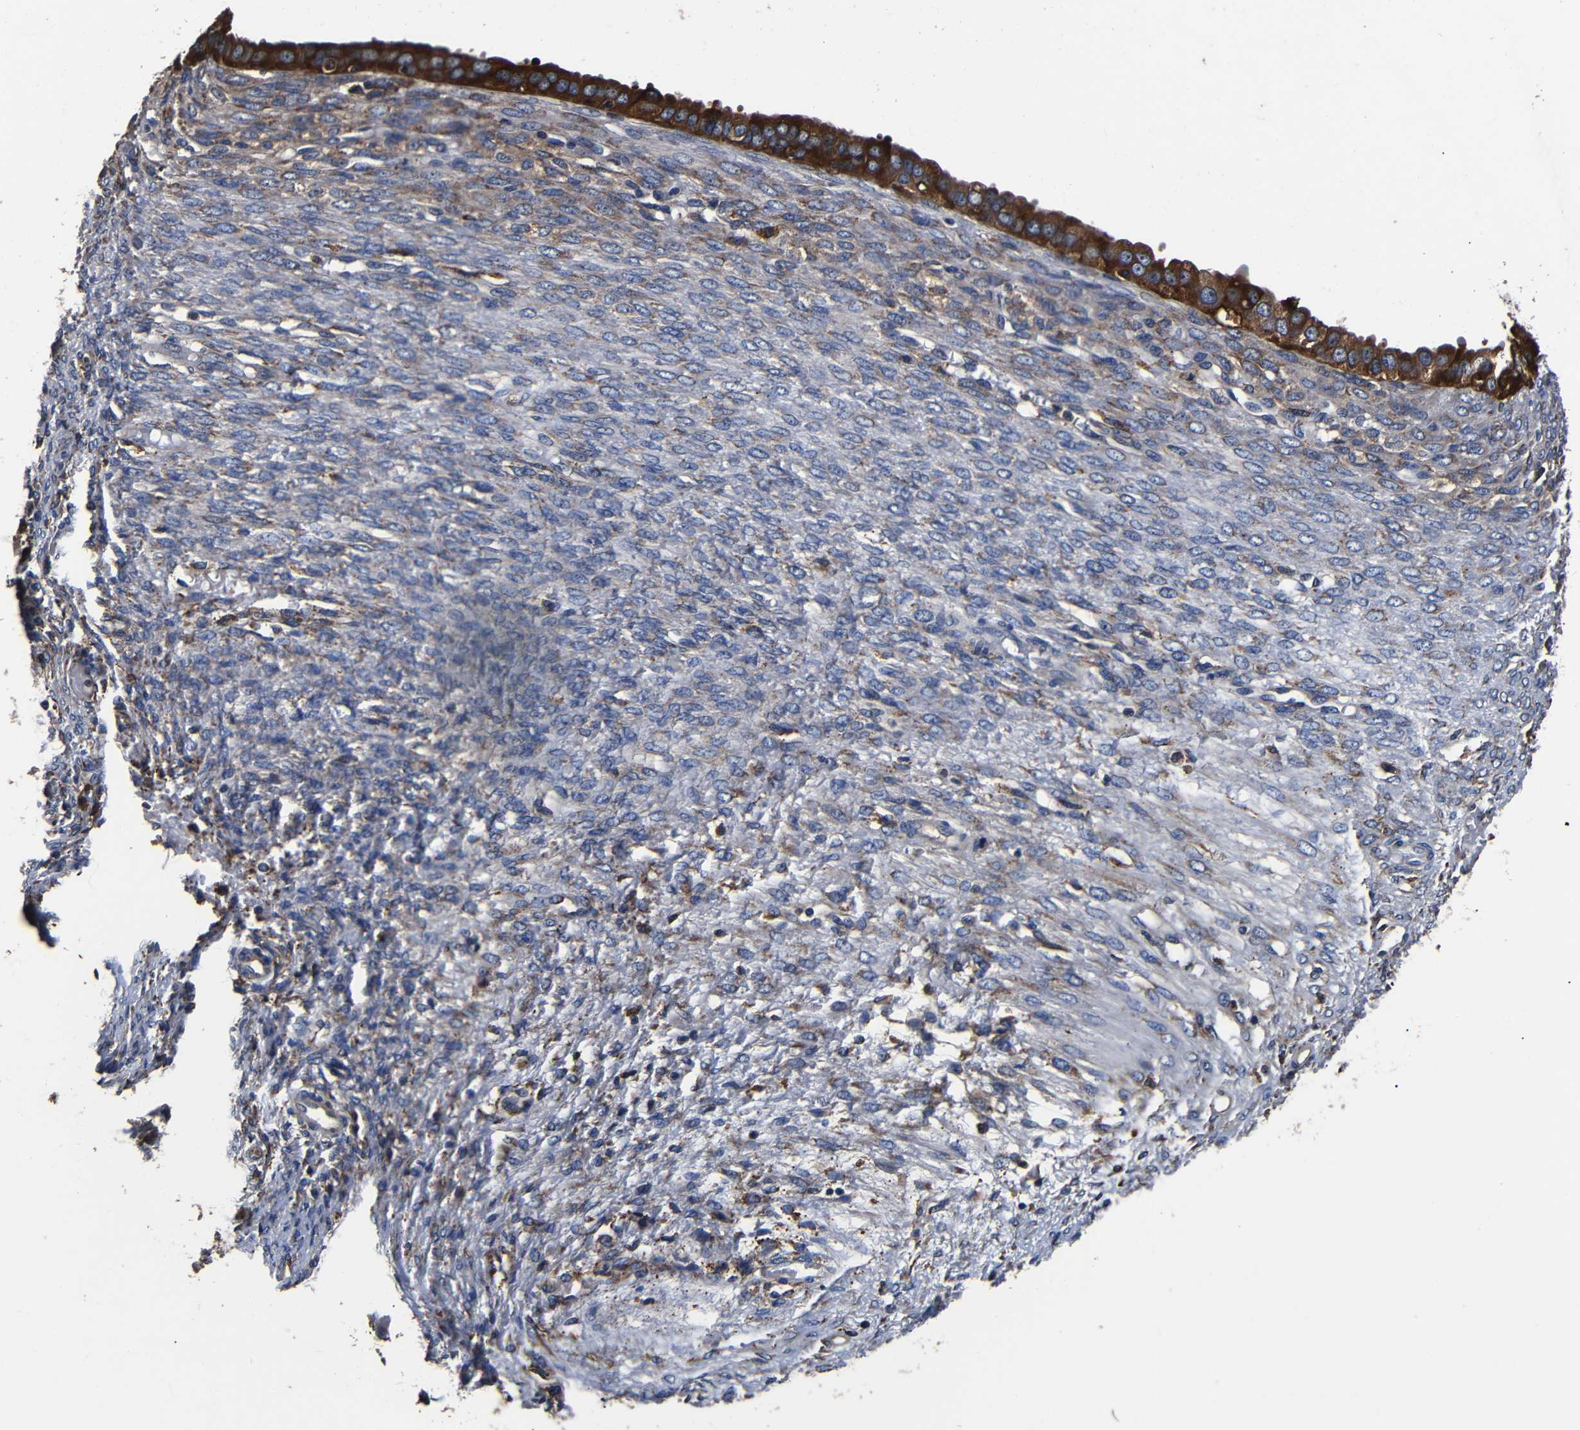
{"staining": {"intensity": "strong", "quantity": ">75%", "location": "cytoplasmic/membranous"}, "tissue": "ovarian cancer", "cell_type": "Tumor cells", "image_type": "cancer", "snomed": [{"axis": "morphology", "description": "Cystadenocarcinoma, serous, NOS"}, {"axis": "topography", "description": "Ovary"}], "caption": "Ovarian cancer tissue reveals strong cytoplasmic/membranous expression in about >75% of tumor cells Immunohistochemistry (ihc) stains the protein of interest in brown and the nuclei are stained blue.", "gene": "SCN9A", "patient": {"sex": "female", "age": 58}}